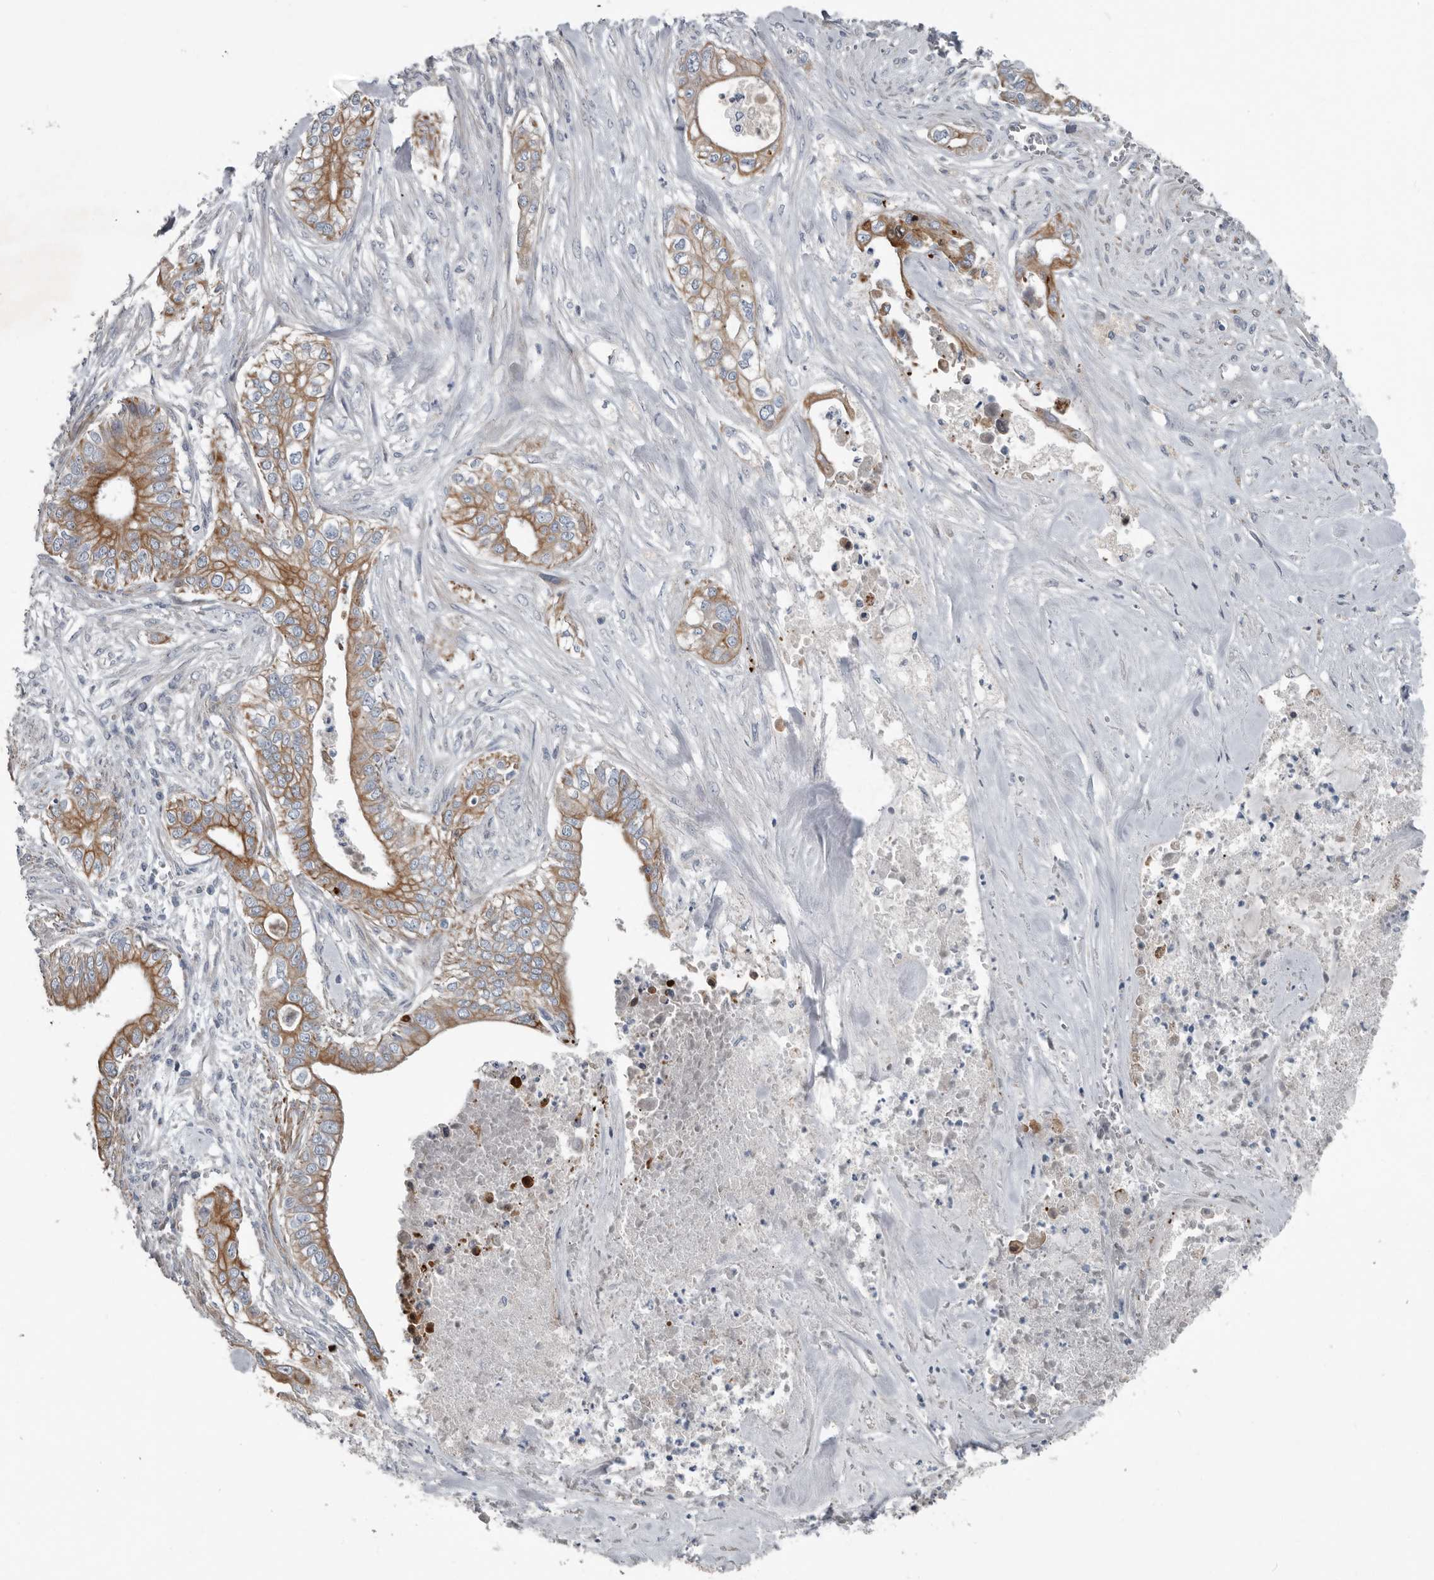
{"staining": {"intensity": "moderate", "quantity": ">75%", "location": "cytoplasmic/membranous"}, "tissue": "pancreatic cancer", "cell_type": "Tumor cells", "image_type": "cancer", "snomed": [{"axis": "morphology", "description": "Adenocarcinoma, NOS"}, {"axis": "topography", "description": "Pancreas"}], "caption": "A high-resolution photomicrograph shows immunohistochemistry (IHC) staining of pancreatic adenocarcinoma, which shows moderate cytoplasmic/membranous expression in approximately >75% of tumor cells.", "gene": "DPY19L4", "patient": {"sex": "female", "age": 78}}